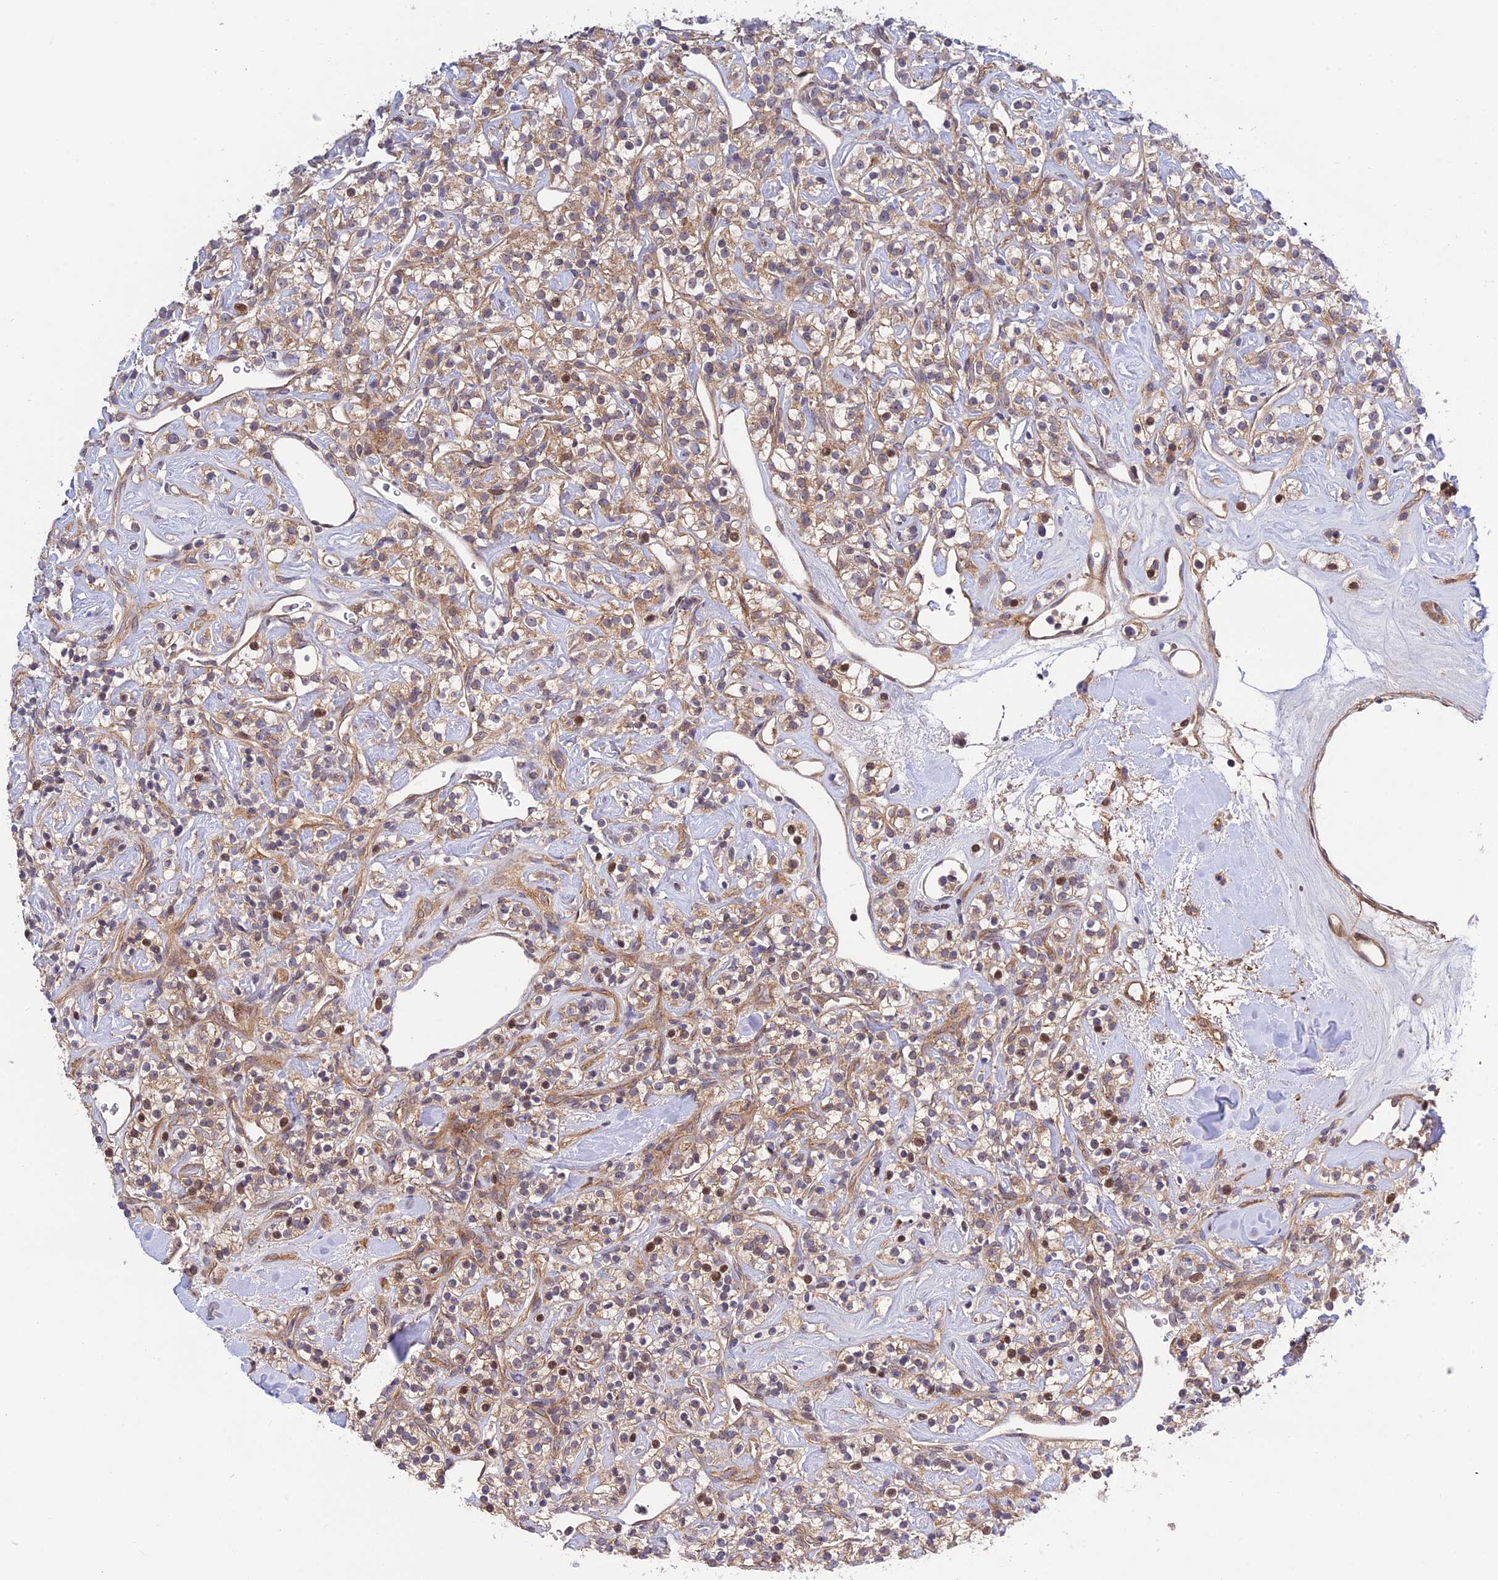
{"staining": {"intensity": "moderate", "quantity": ">75%", "location": "cytoplasmic/membranous"}, "tissue": "renal cancer", "cell_type": "Tumor cells", "image_type": "cancer", "snomed": [{"axis": "morphology", "description": "Adenocarcinoma, NOS"}, {"axis": "topography", "description": "Kidney"}], "caption": "Brown immunohistochemical staining in human renal cancer demonstrates moderate cytoplasmic/membranous positivity in about >75% of tumor cells. (DAB (3,3'-diaminobenzidine) IHC with brightfield microscopy, high magnification).", "gene": "PLEKHG2", "patient": {"sex": "male", "age": 77}}